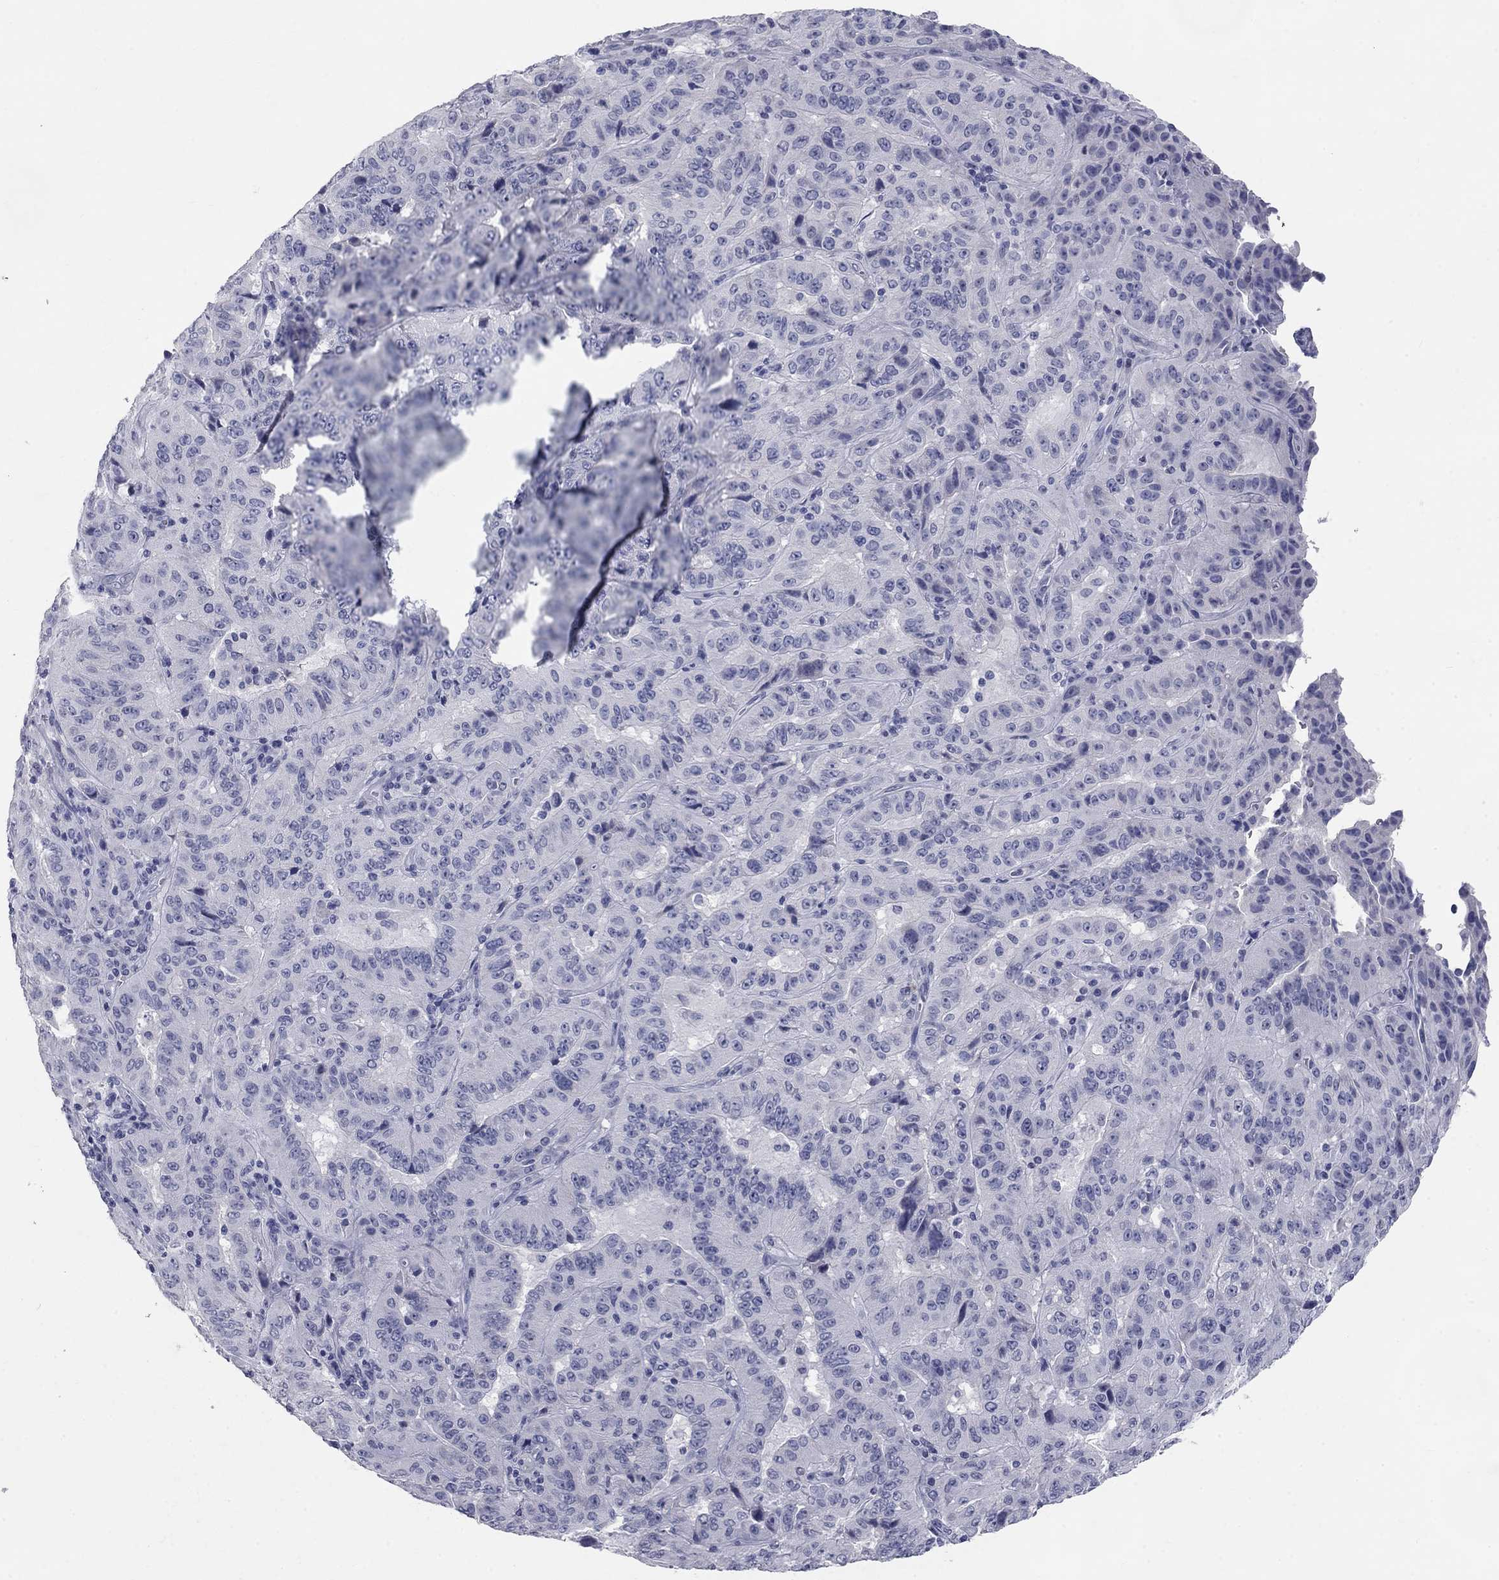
{"staining": {"intensity": "negative", "quantity": "none", "location": "none"}, "tissue": "pancreatic cancer", "cell_type": "Tumor cells", "image_type": "cancer", "snomed": [{"axis": "morphology", "description": "Adenocarcinoma, NOS"}, {"axis": "topography", "description": "Pancreas"}], "caption": "Immunohistochemistry (IHC) micrograph of neoplastic tissue: human pancreatic cancer stained with DAB shows no significant protein expression in tumor cells.", "gene": "ELAVL4", "patient": {"sex": "male", "age": 63}}